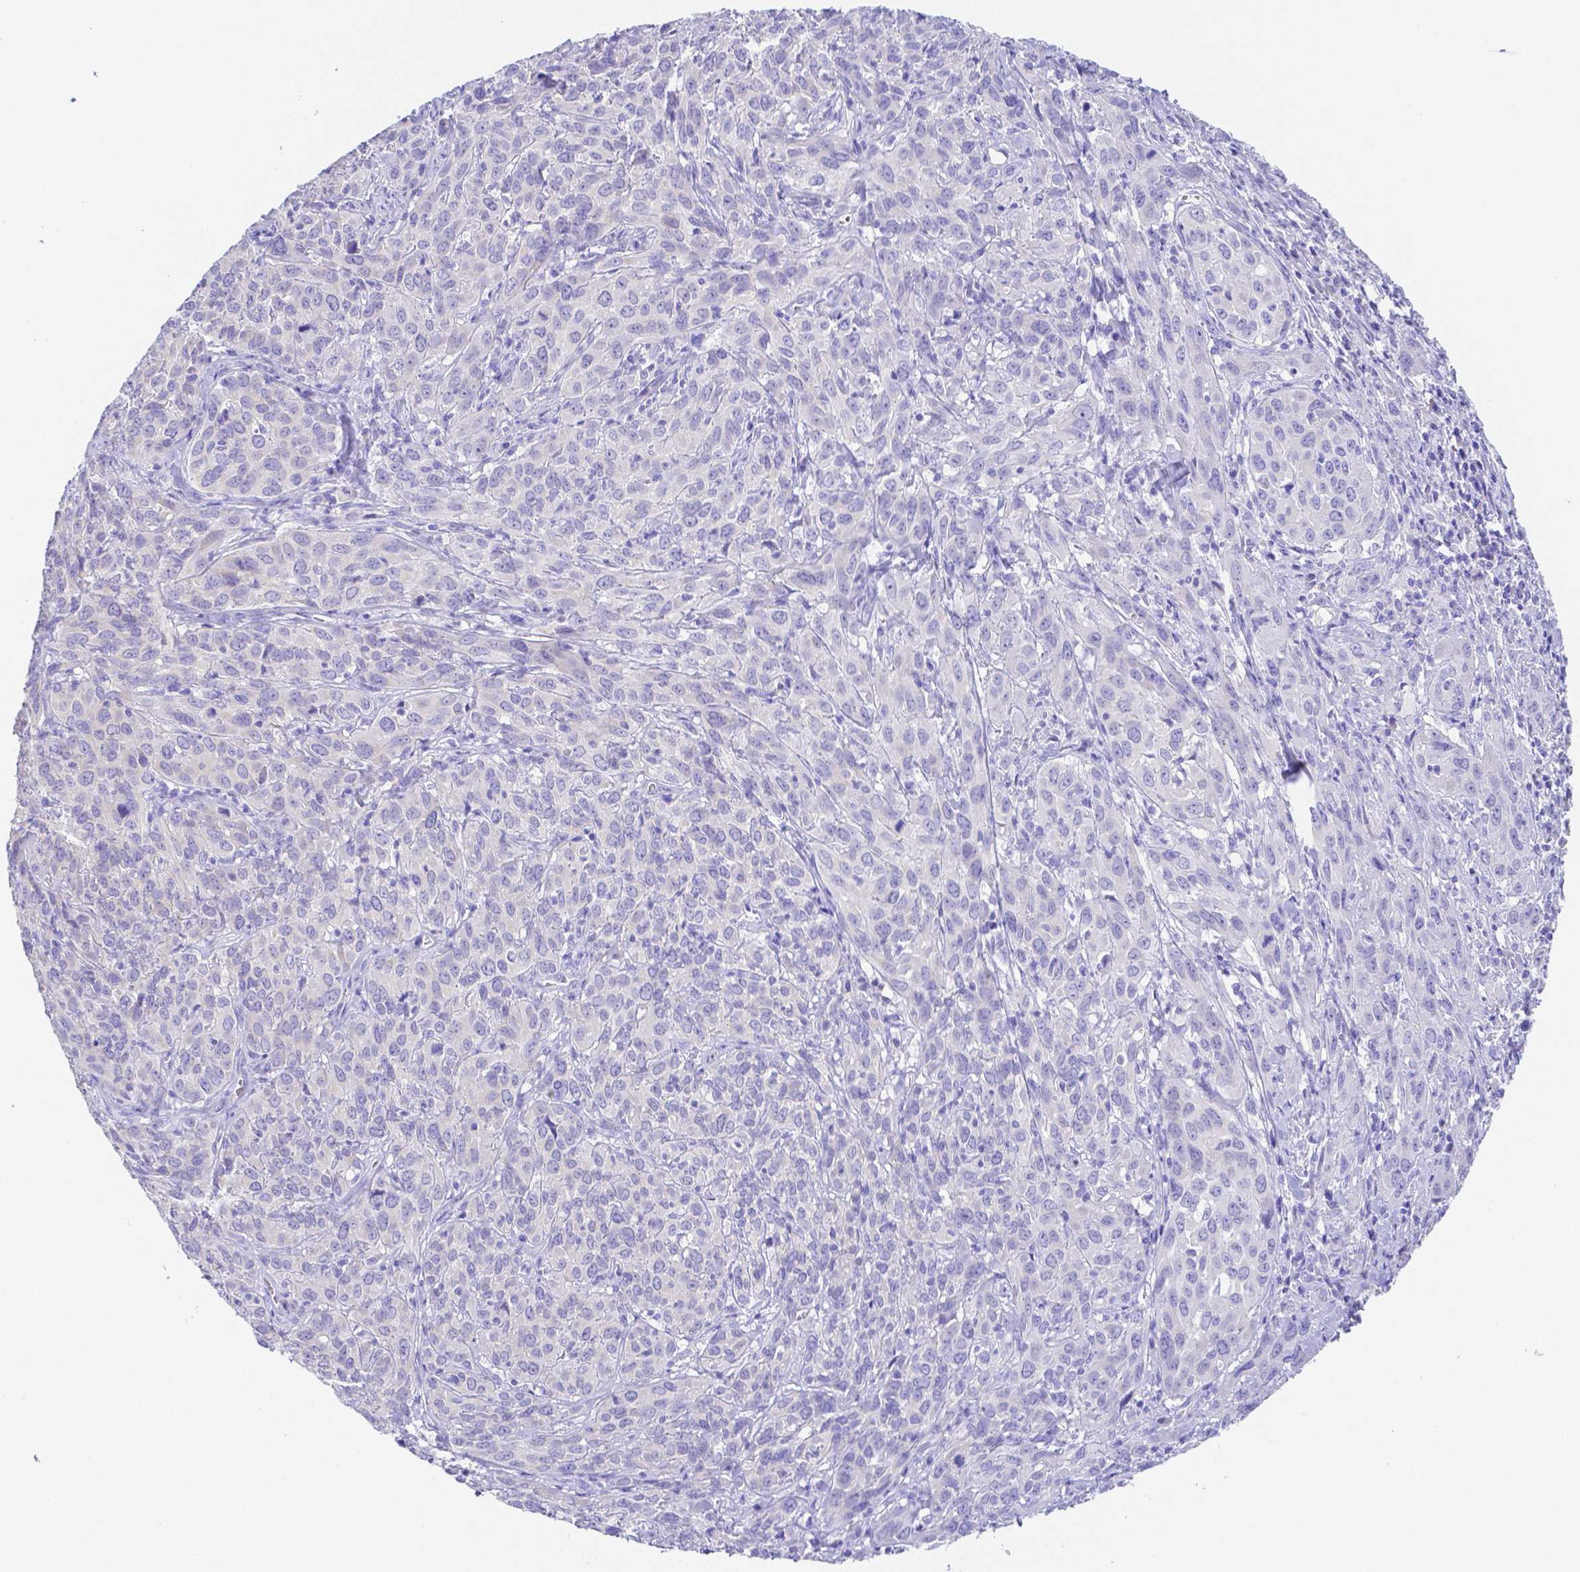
{"staining": {"intensity": "negative", "quantity": "none", "location": "none"}, "tissue": "cervical cancer", "cell_type": "Tumor cells", "image_type": "cancer", "snomed": [{"axis": "morphology", "description": "Squamous cell carcinoma, NOS"}, {"axis": "topography", "description": "Cervix"}], "caption": "The micrograph exhibits no significant staining in tumor cells of cervical cancer. The staining was performed using DAB to visualize the protein expression in brown, while the nuclei were stained in blue with hematoxylin (Magnification: 20x).", "gene": "ZG16B", "patient": {"sex": "female", "age": 51}}